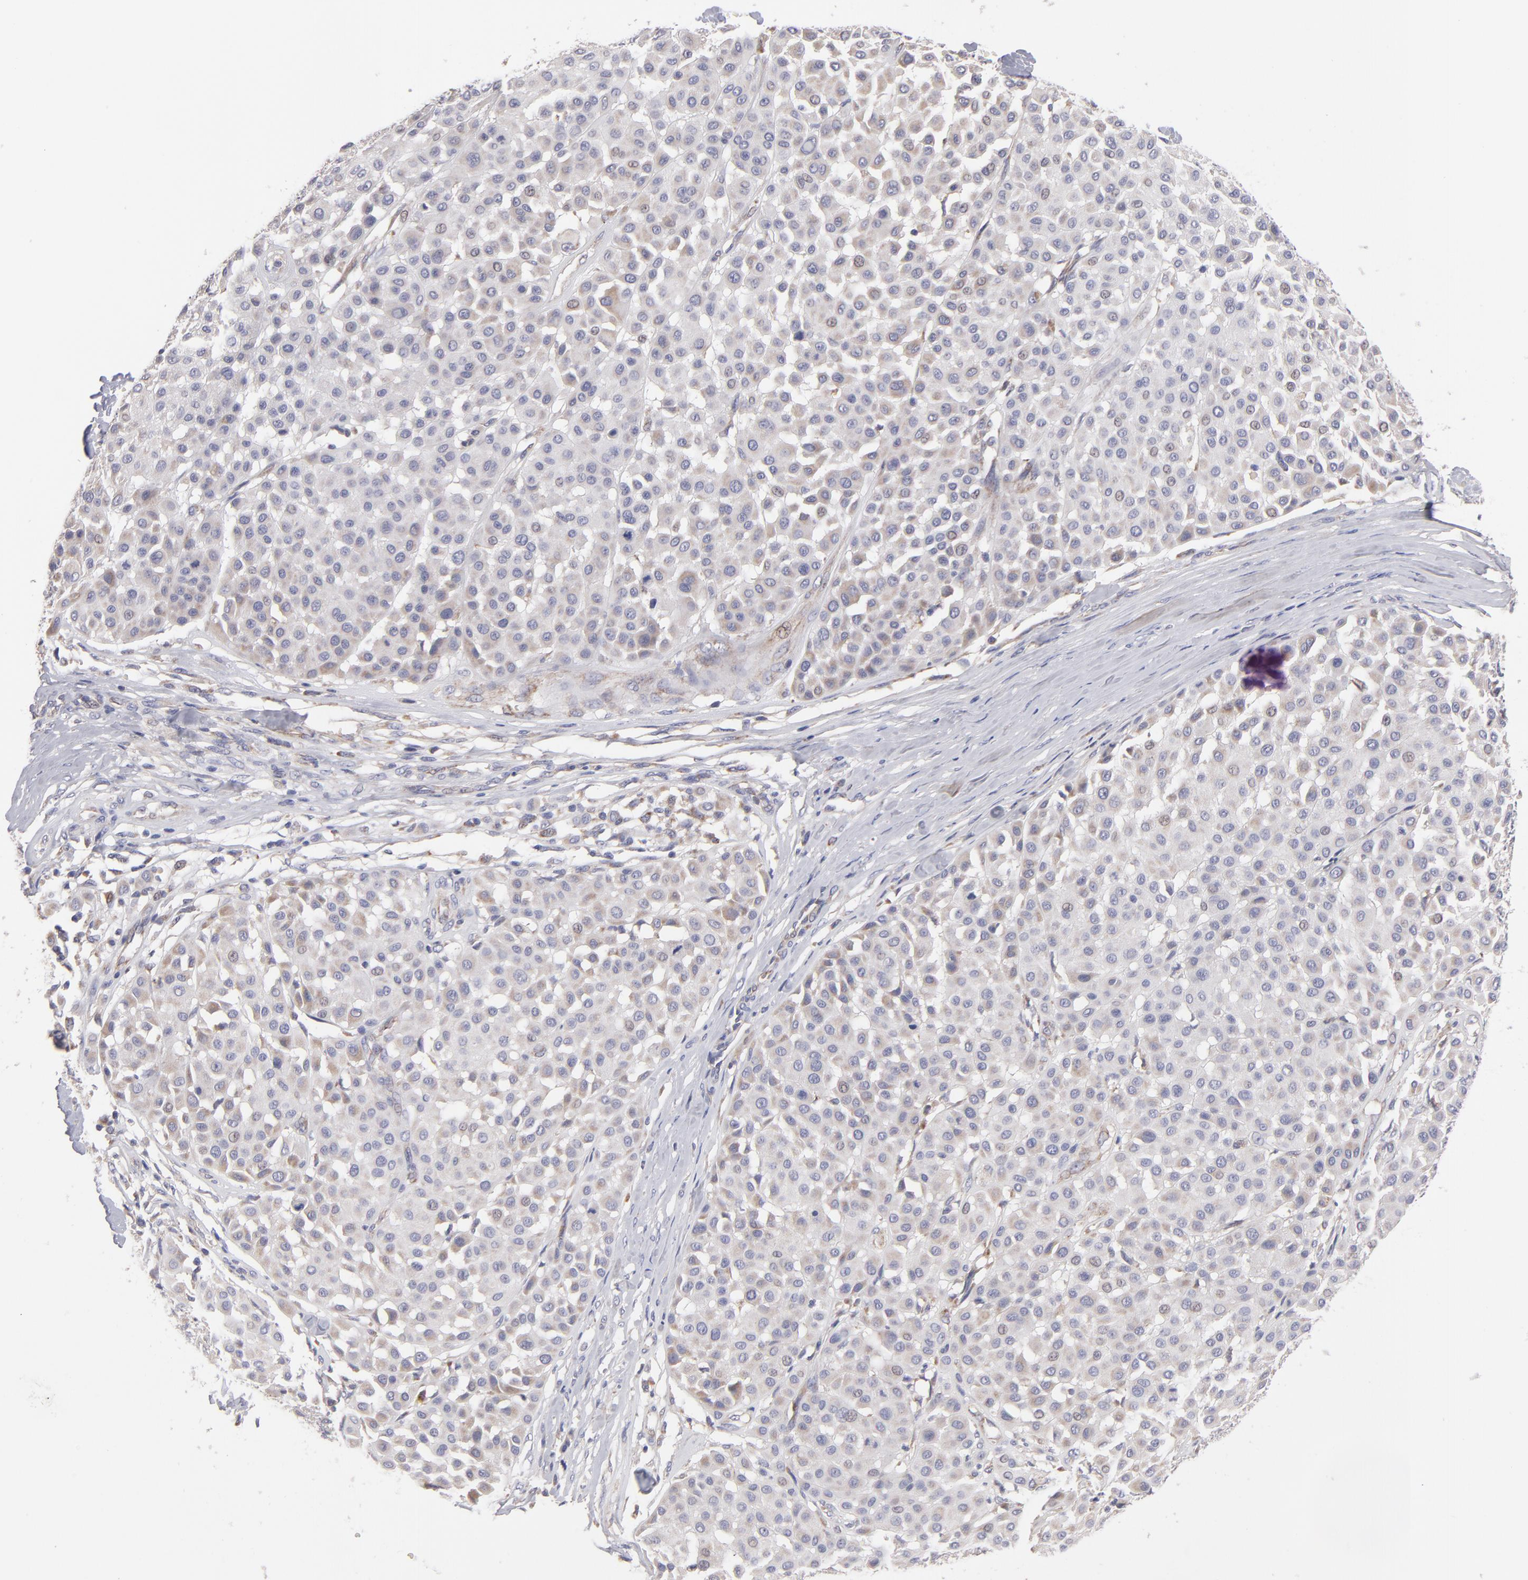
{"staining": {"intensity": "weak", "quantity": ">75%", "location": "cytoplasmic/membranous"}, "tissue": "melanoma", "cell_type": "Tumor cells", "image_type": "cancer", "snomed": [{"axis": "morphology", "description": "Malignant melanoma, Metastatic site"}, {"axis": "topography", "description": "Soft tissue"}], "caption": "The image demonstrates staining of melanoma, revealing weak cytoplasmic/membranous protein positivity (brown color) within tumor cells.", "gene": "HCCS", "patient": {"sex": "male", "age": 41}}